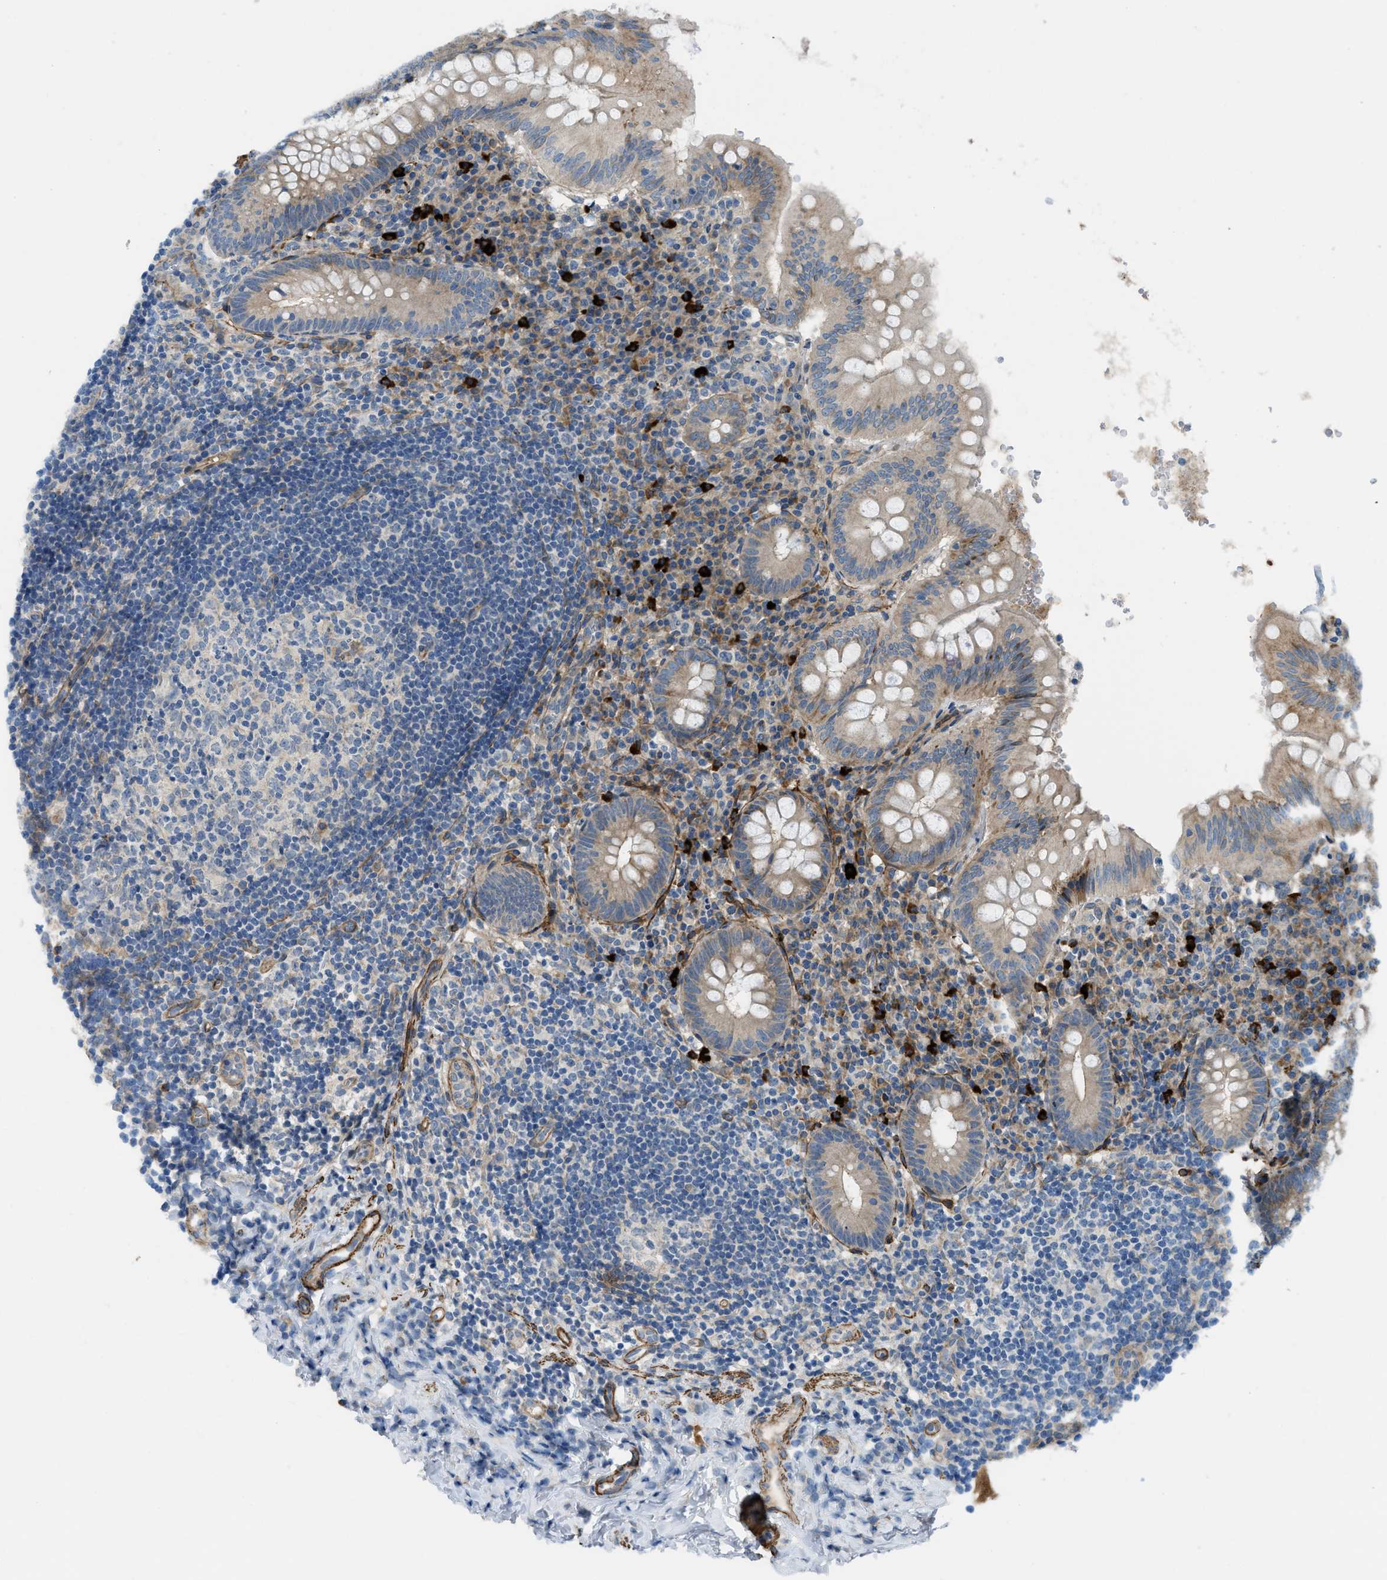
{"staining": {"intensity": "moderate", "quantity": ">75%", "location": "cytoplasmic/membranous"}, "tissue": "appendix", "cell_type": "Glandular cells", "image_type": "normal", "snomed": [{"axis": "morphology", "description": "Normal tissue, NOS"}, {"axis": "topography", "description": "Appendix"}], "caption": "A medium amount of moderate cytoplasmic/membranous positivity is identified in about >75% of glandular cells in benign appendix.", "gene": "BMPR1A", "patient": {"sex": "male", "age": 8}}